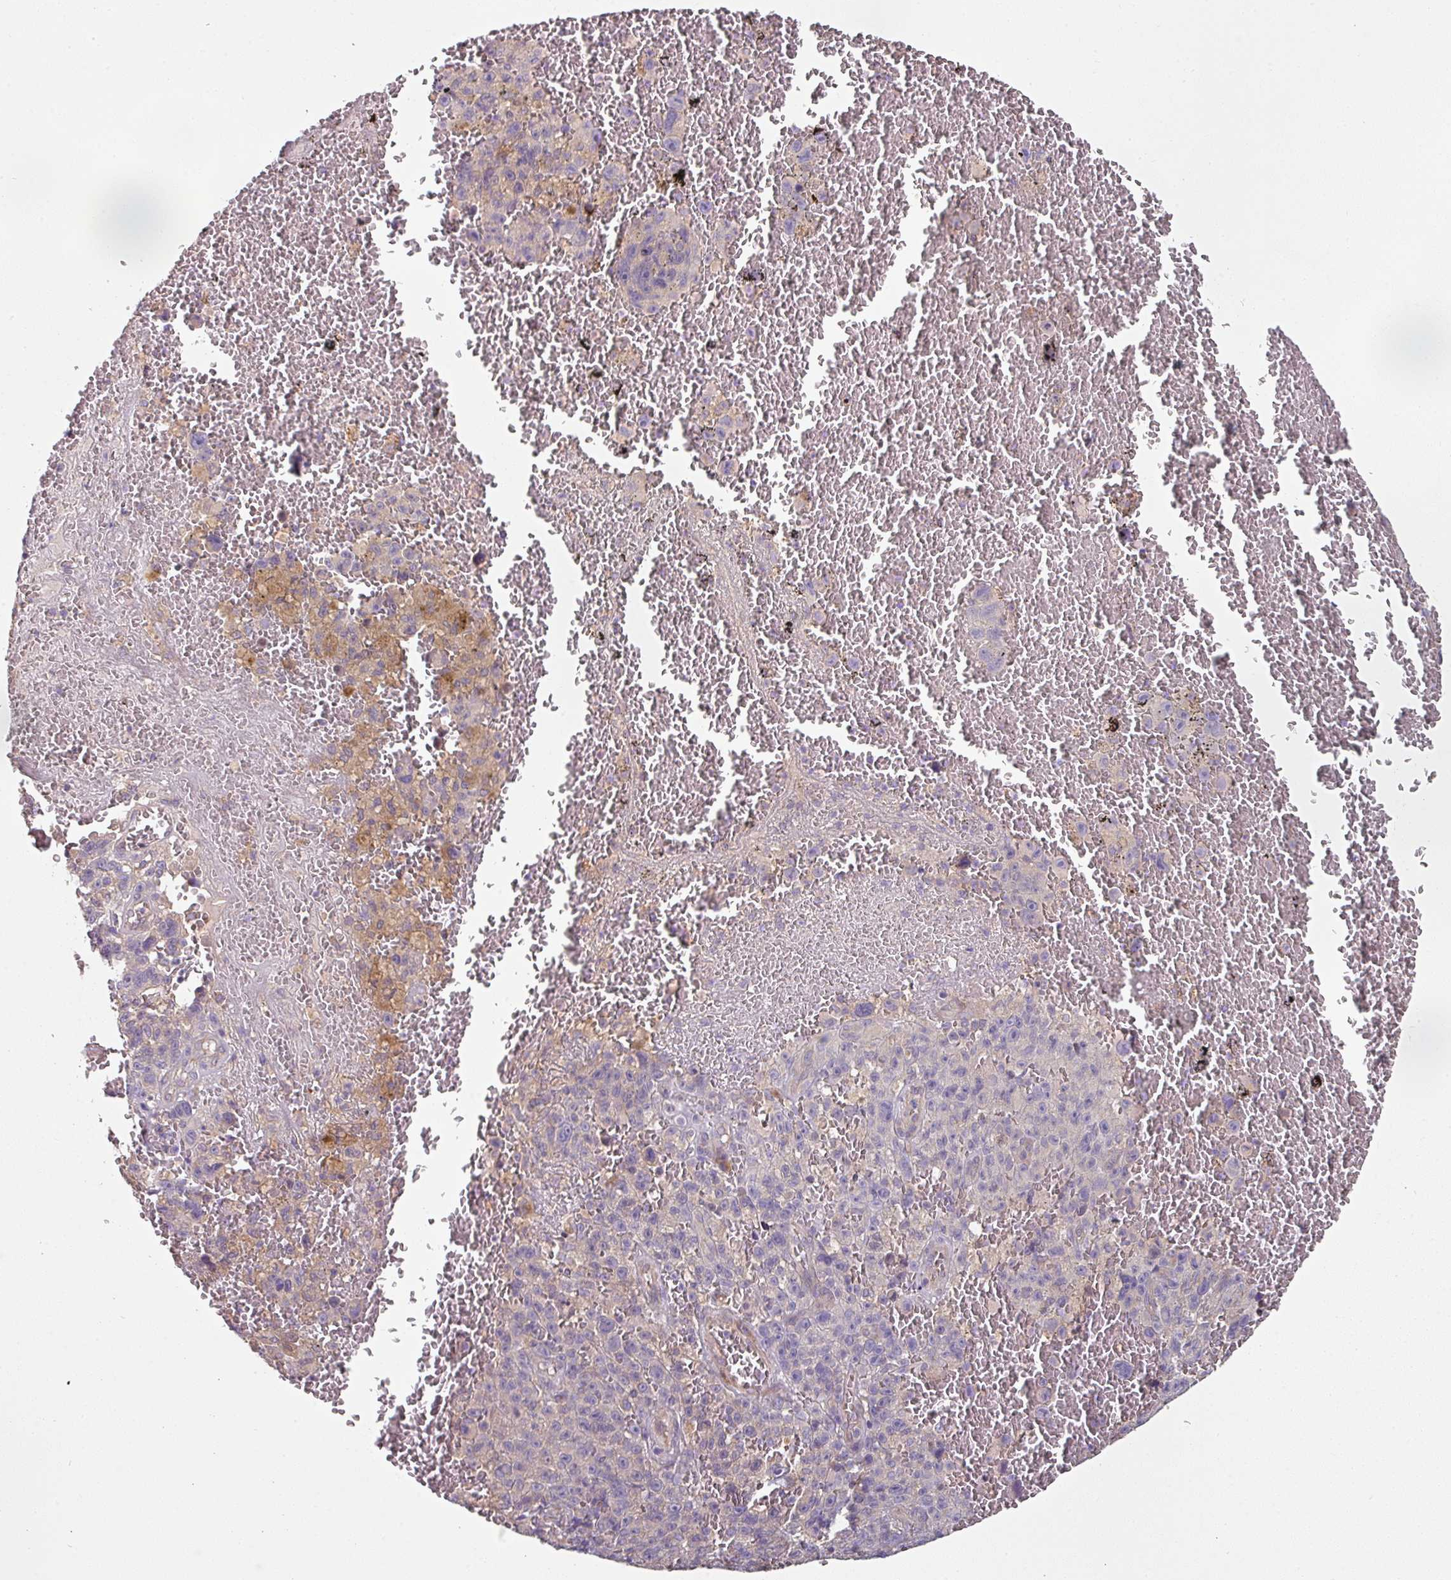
{"staining": {"intensity": "negative", "quantity": "none", "location": "none"}, "tissue": "melanoma", "cell_type": "Tumor cells", "image_type": "cancer", "snomed": [{"axis": "morphology", "description": "Malignant melanoma, NOS"}, {"axis": "topography", "description": "Skin"}], "caption": "DAB (3,3'-diaminobenzidine) immunohistochemical staining of human malignant melanoma displays no significant expression in tumor cells.", "gene": "C4orf48", "patient": {"sex": "female", "age": 82}}